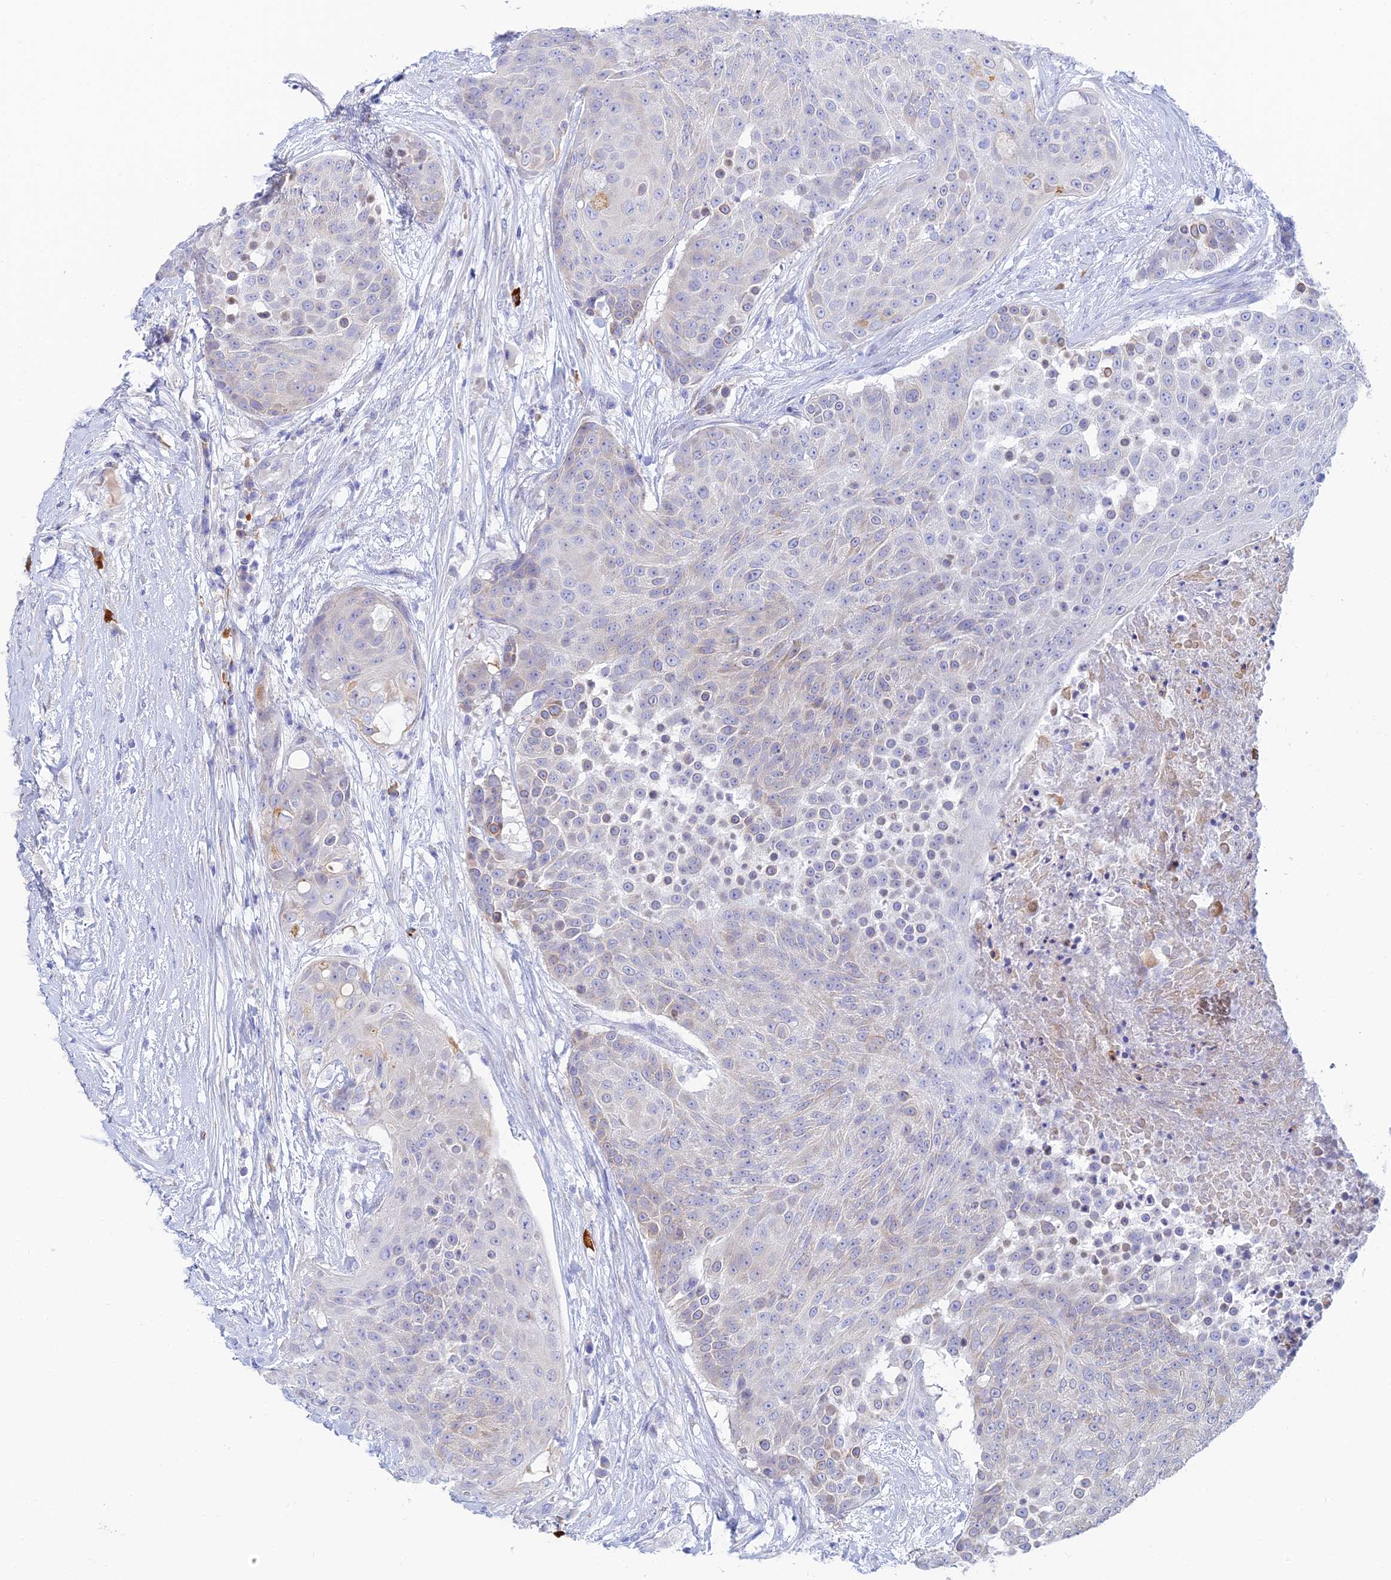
{"staining": {"intensity": "negative", "quantity": "none", "location": "none"}, "tissue": "urothelial cancer", "cell_type": "Tumor cells", "image_type": "cancer", "snomed": [{"axis": "morphology", "description": "Urothelial carcinoma, High grade"}, {"axis": "topography", "description": "Urinary bladder"}], "caption": "Urothelial carcinoma (high-grade) stained for a protein using IHC displays no expression tumor cells.", "gene": "CEP152", "patient": {"sex": "female", "age": 63}}